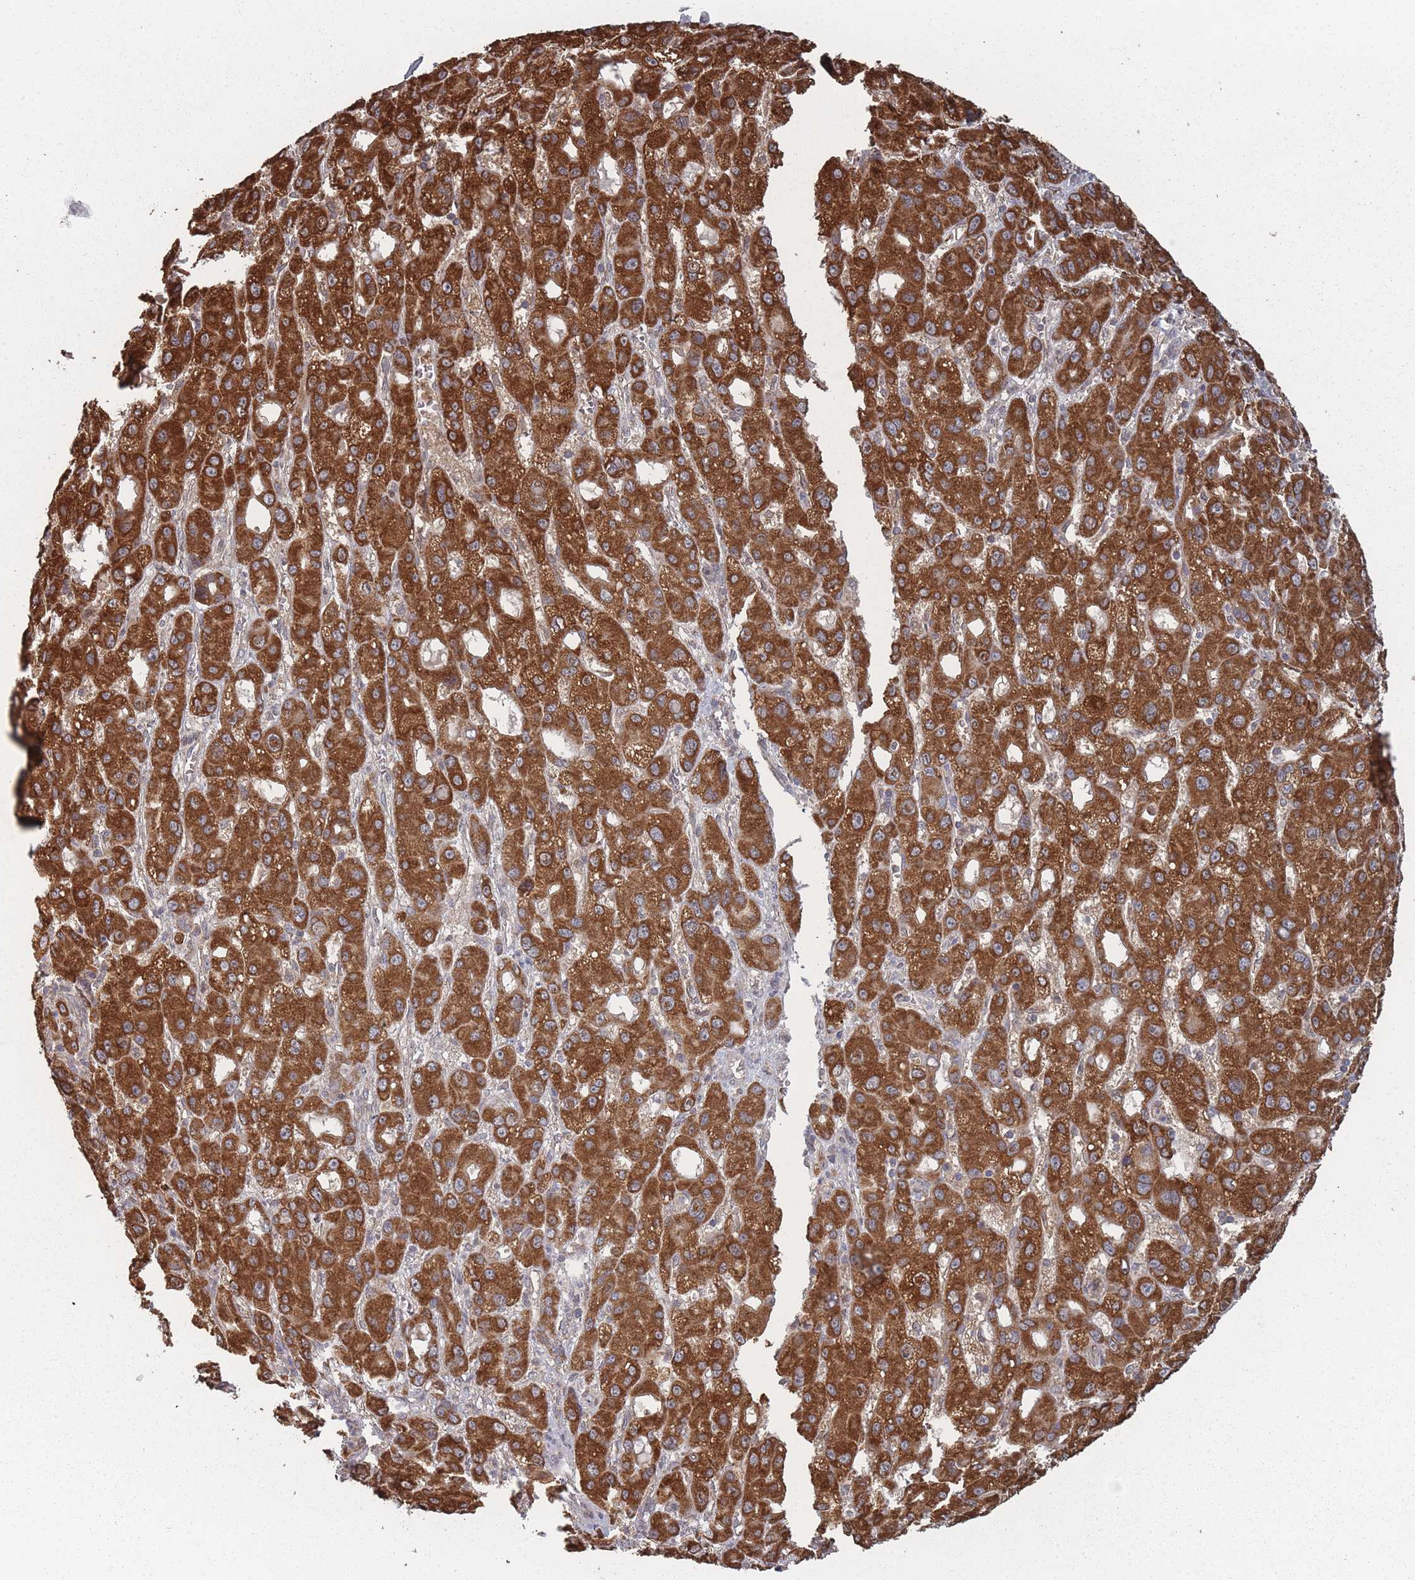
{"staining": {"intensity": "strong", "quantity": ">75%", "location": "cytoplasmic/membranous"}, "tissue": "liver cancer", "cell_type": "Tumor cells", "image_type": "cancer", "snomed": [{"axis": "morphology", "description": "Carcinoma, Hepatocellular, NOS"}, {"axis": "topography", "description": "Liver"}], "caption": "Immunohistochemistry (IHC) image of liver hepatocellular carcinoma stained for a protein (brown), which demonstrates high levels of strong cytoplasmic/membranous staining in about >75% of tumor cells.", "gene": "PSMB3", "patient": {"sex": "male", "age": 55}}